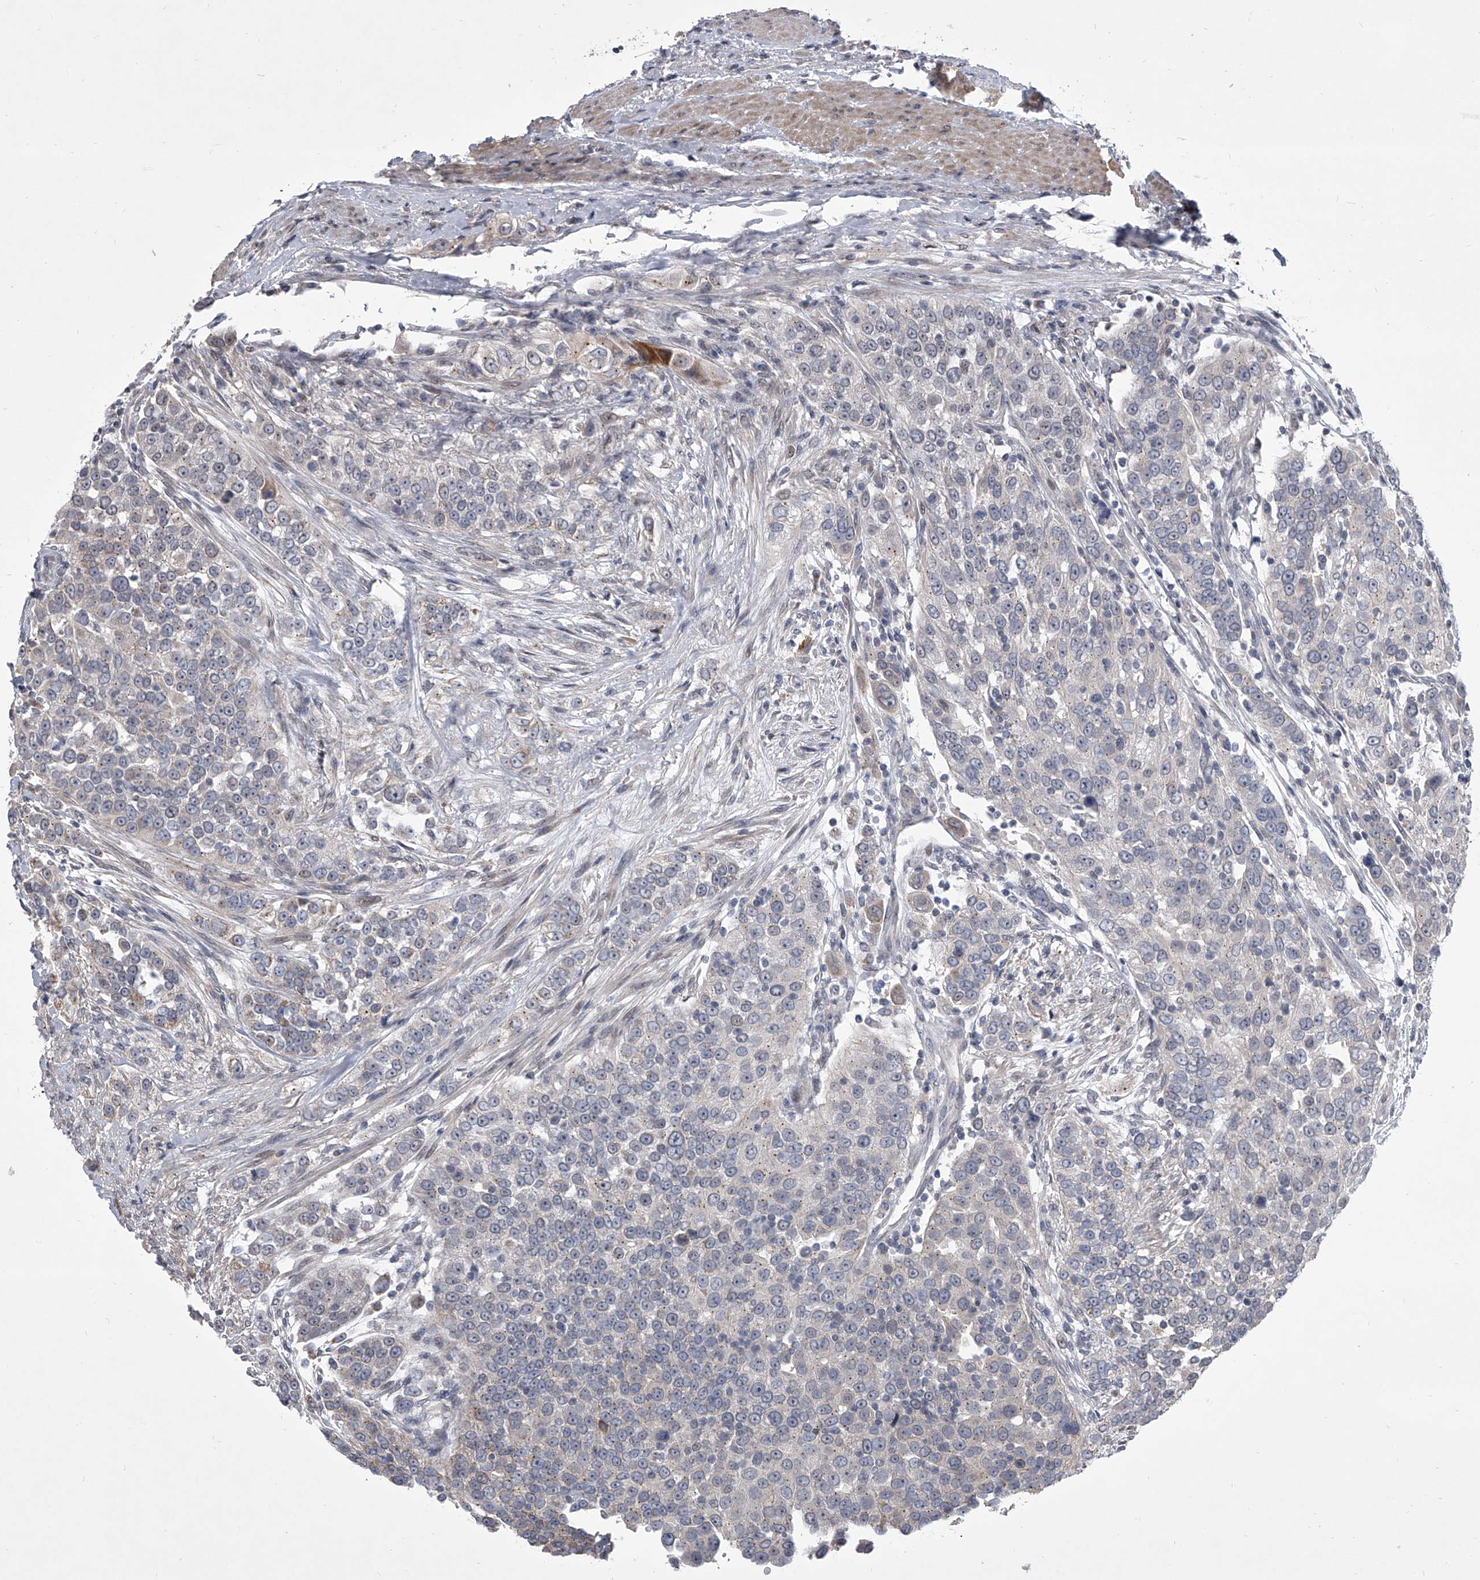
{"staining": {"intensity": "negative", "quantity": "none", "location": "none"}, "tissue": "urothelial cancer", "cell_type": "Tumor cells", "image_type": "cancer", "snomed": [{"axis": "morphology", "description": "Urothelial carcinoma, High grade"}, {"axis": "topography", "description": "Urinary bladder"}], "caption": "This is a image of IHC staining of urothelial cancer, which shows no staining in tumor cells.", "gene": "HEATR6", "patient": {"sex": "female", "age": 80}}